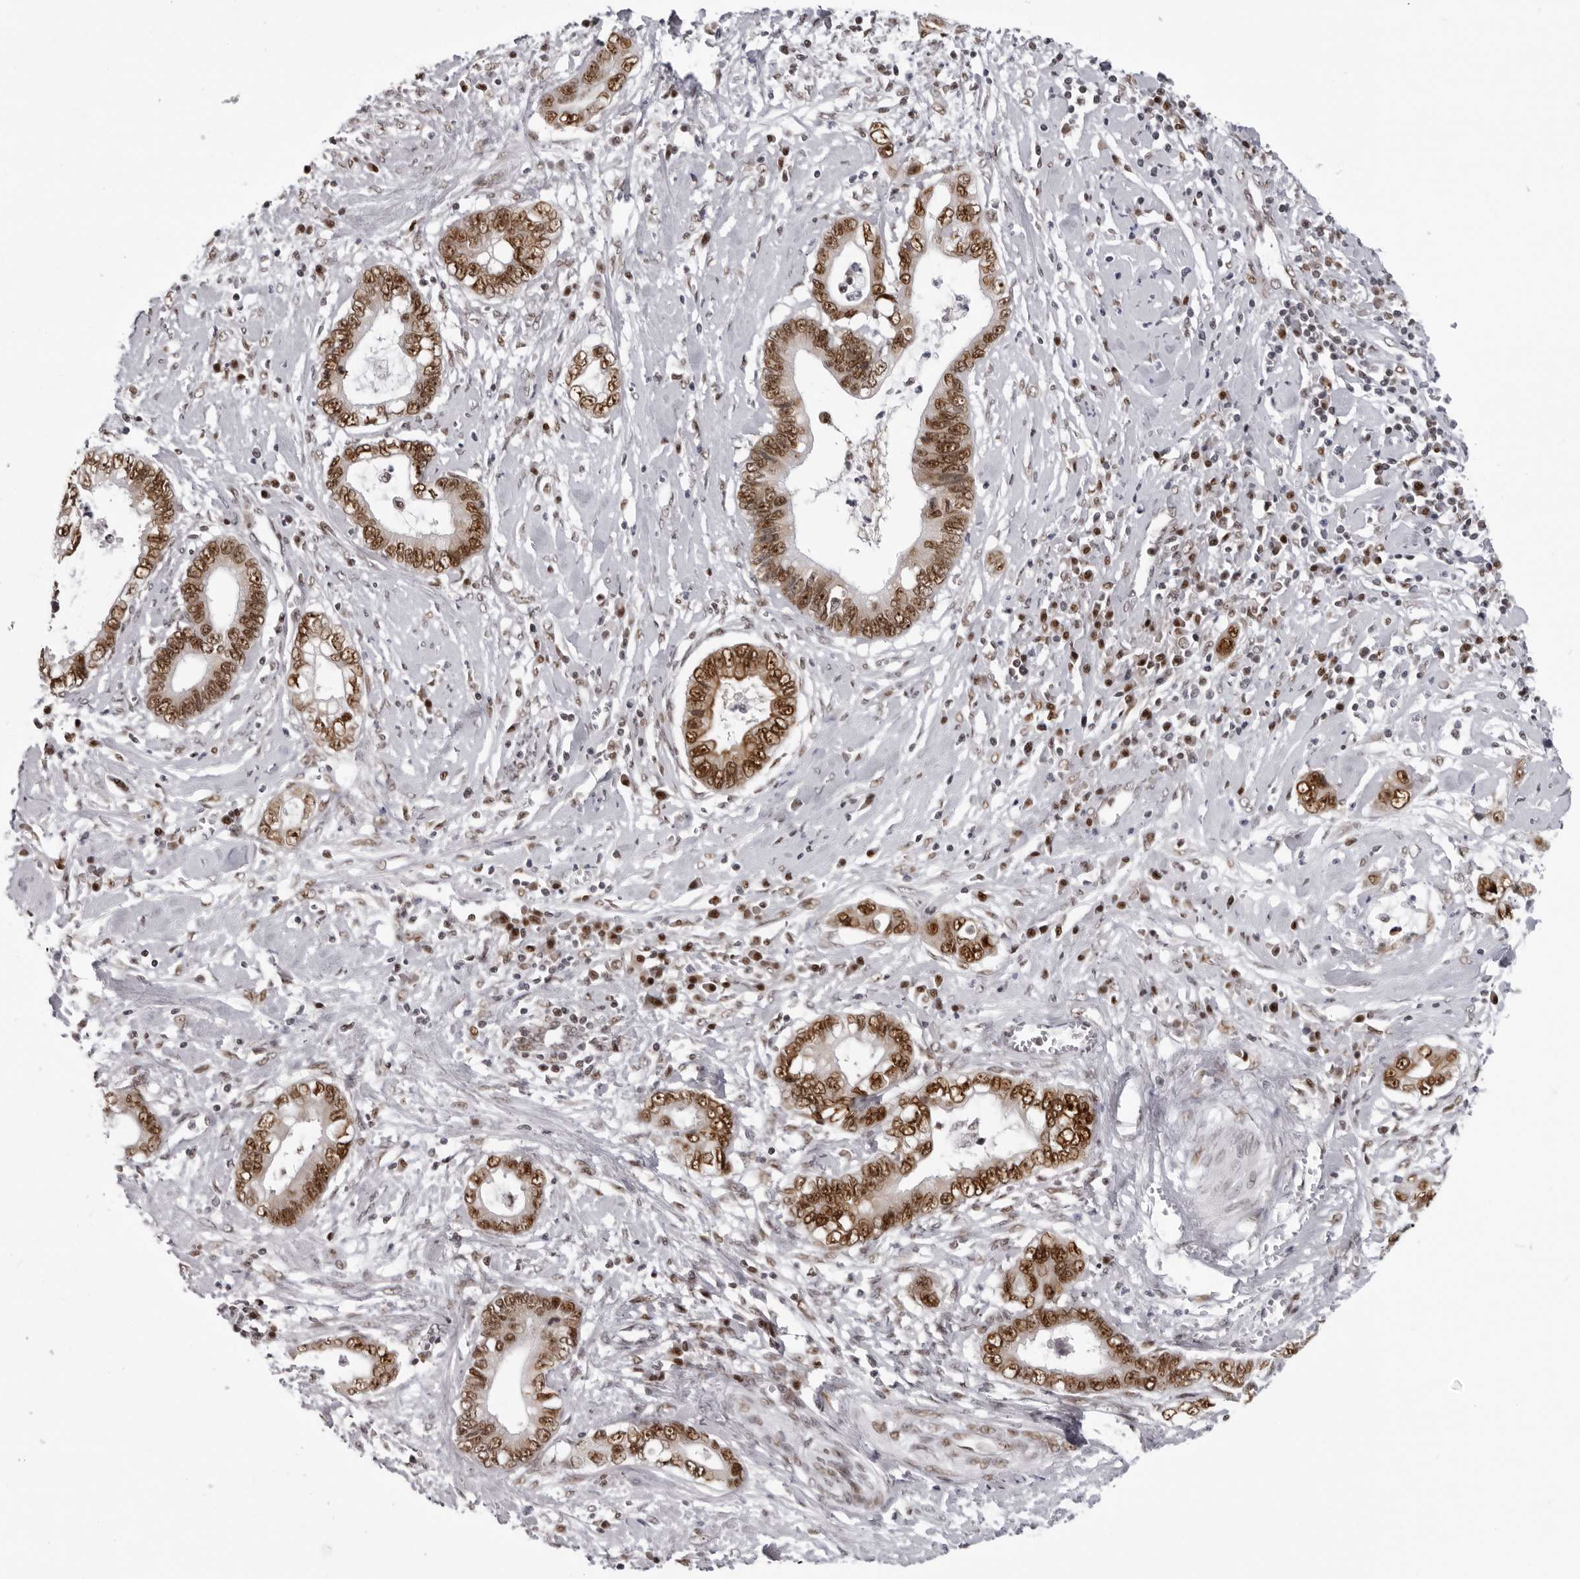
{"staining": {"intensity": "moderate", "quantity": ">75%", "location": "nuclear"}, "tissue": "cervical cancer", "cell_type": "Tumor cells", "image_type": "cancer", "snomed": [{"axis": "morphology", "description": "Adenocarcinoma, NOS"}, {"axis": "topography", "description": "Cervix"}], "caption": "Adenocarcinoma (cervical) was stained to show a protein in brown. There is medium levels of moderate nuclear expression in about >75% of tumor cells. Using DAB (3,3'-diaminobenzidine) (brown) and hematoxylin (blue) stains, captured at high magnification using brightfield microscopy.", "gene": "HEXIM2", "patient": {"sex": "female", "age": 44}}